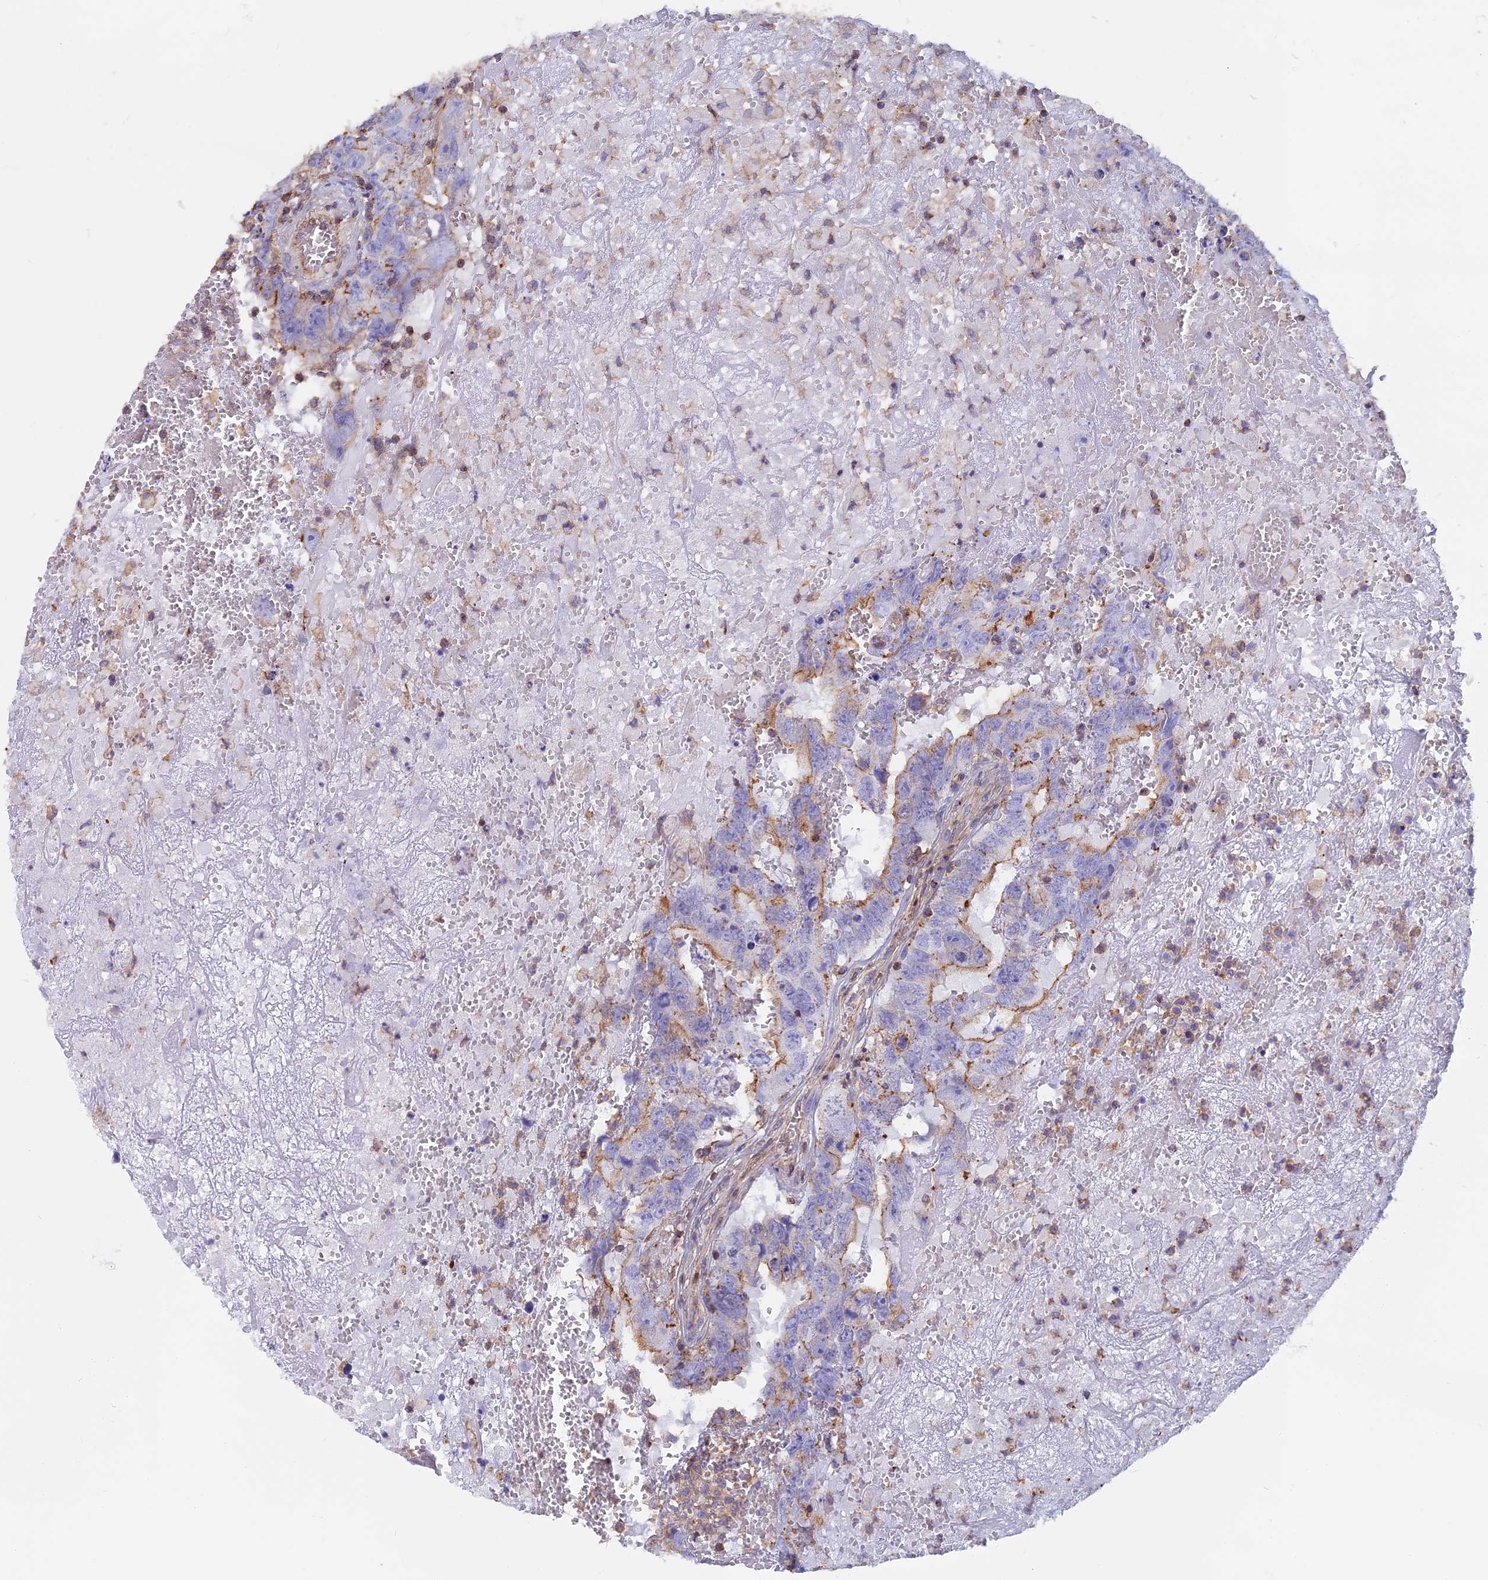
{"staining": {"intensity": "moderate", "quantity": "<25%", "location": "cytoplasmic/membranous"}, "tissue": "testis cancer", "cell_type": "Tumor cells", "image_type": "cancer", "snomed": [{"axis": "morphology", "description": "Carcinoma, Embryonal, NOS"}, {"axis": "topography", "description": "Testis"}], "caption": "Testis cancer (embryonal carcinoma) stained for a protein reveals moderate cytoplasmic/membranous positivity in tumor cells. (brown staining indicates protein expression, while blue staining denotes nuclei).", "gene": "HSD17B8", "patient": {"sex": "male", "age": 45}}